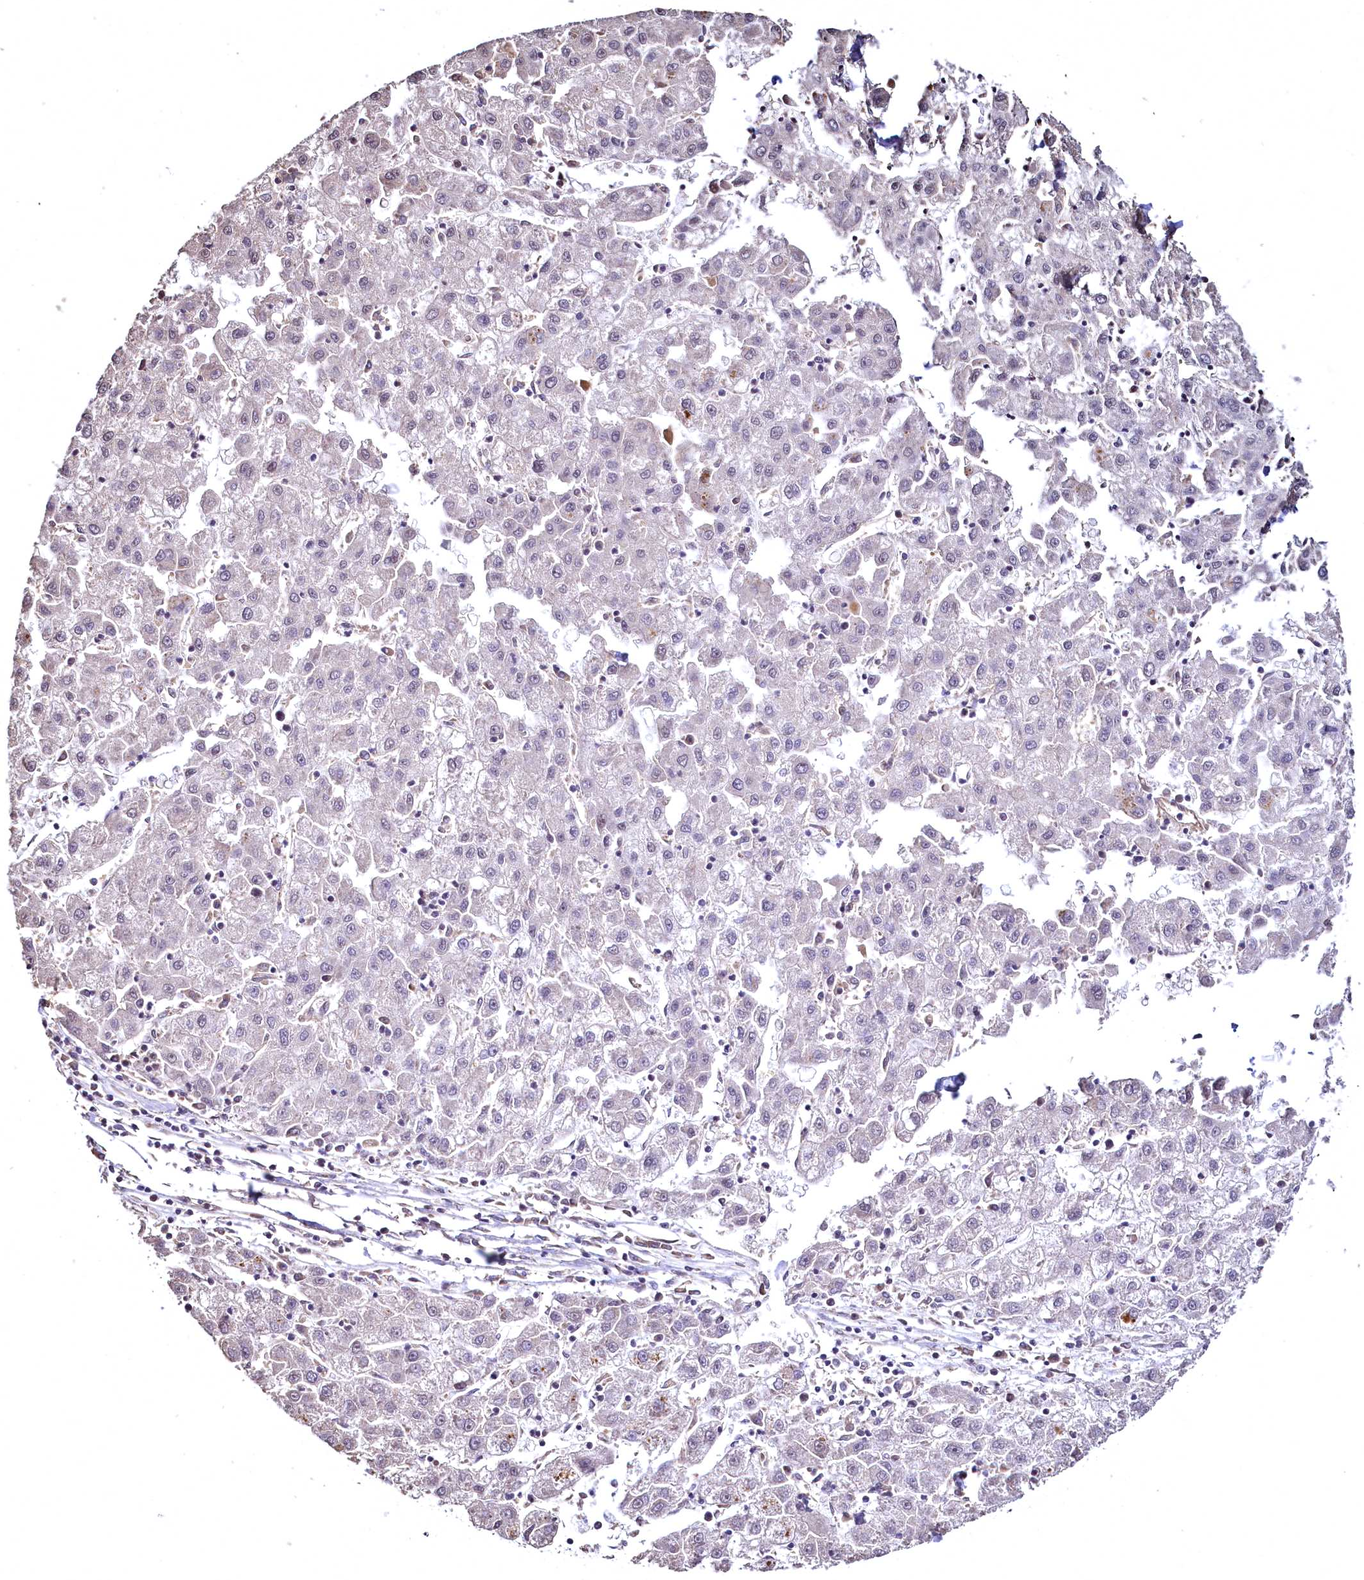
{"staining": {"intensity": "negative", "quantity": "none", "location": "none"}, "tissue": "liver cancer", "cell_type": "Tumor cells", "image_type": "cancer", "snomed": [{"axis": "morphology", "description": "Carcinoma, Hepatocellular, NOS"}, {"axis": "topography", "description": "Liver"}], "caption": "An image of liver hepatocellular carcinoma stained for a protein exhibits no brown staining in tumor cells.", "gene": "TBCEL", "patient": {"sex": "male", "age": 72}}